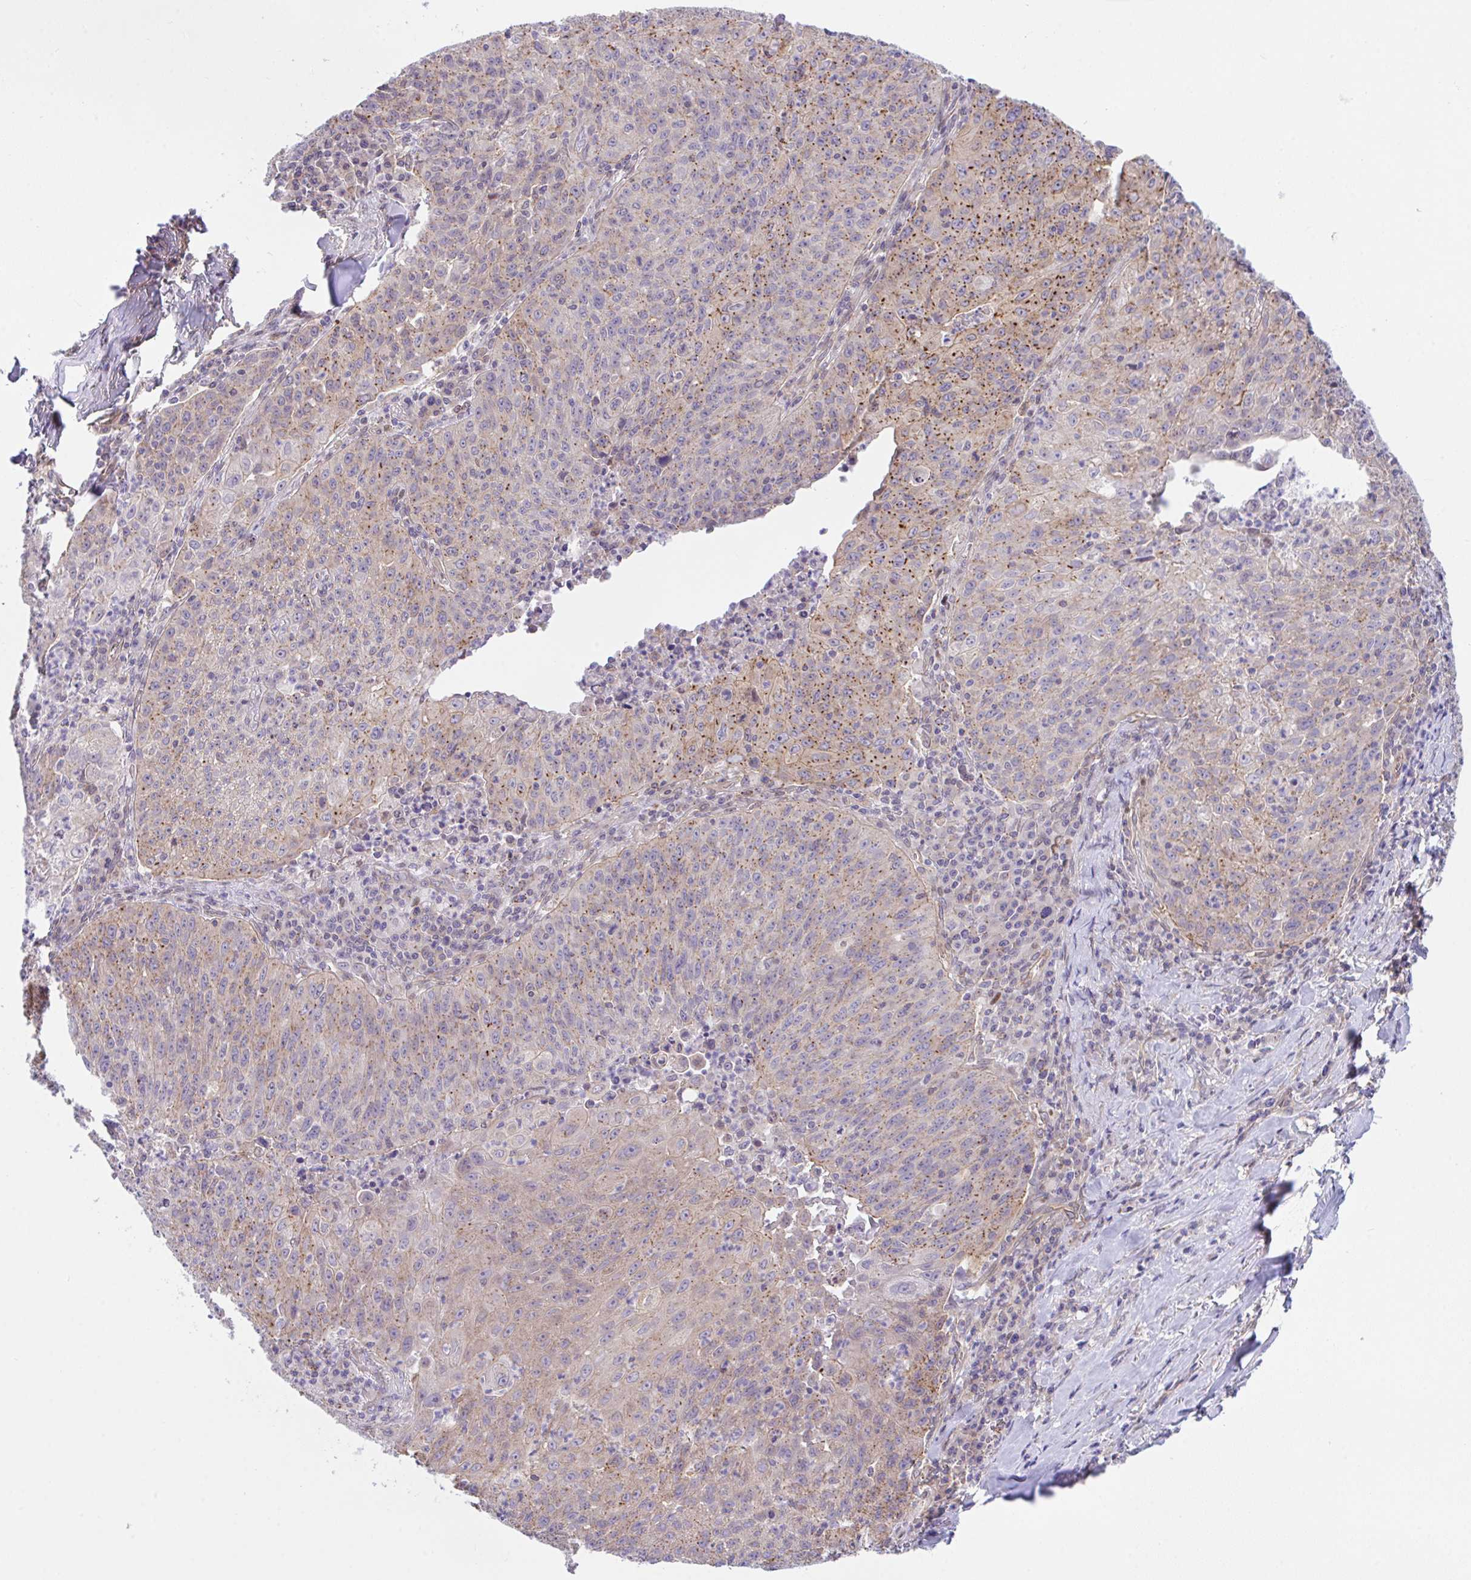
{"staining": {"intensity": "weak", "quantity": "25%-75%", "location": "cytoplasmic/membranous"}, "tissue": "lung cancer", "cell_type": "Tumor cells", "image_type": "cancer", "snomed": [{"axis": "morphology", "description": "Squamous cell carcinoma, NOS"}, {"axis": "morphology", "description": "Squamous cell carcinoma, metastatic, NOS"}, {"axis": "topography", "description": "Bronchus"}, {"axis": "topography", "description": "Lung"}], "caption": "IHC staining of lung cancer, which demonstrates low levels of weak cytoplasmic/membranous staining in approximately 25%-75% of tumor cells indicating weak cytoplasmic/membranous protein expression. The staining was performed using DAB (brown) for protein detection and nuclei were counterstained in hematoxylin (blue).", "gene": "ZBED3", "patient": {"sex": "male", "age": 62}}